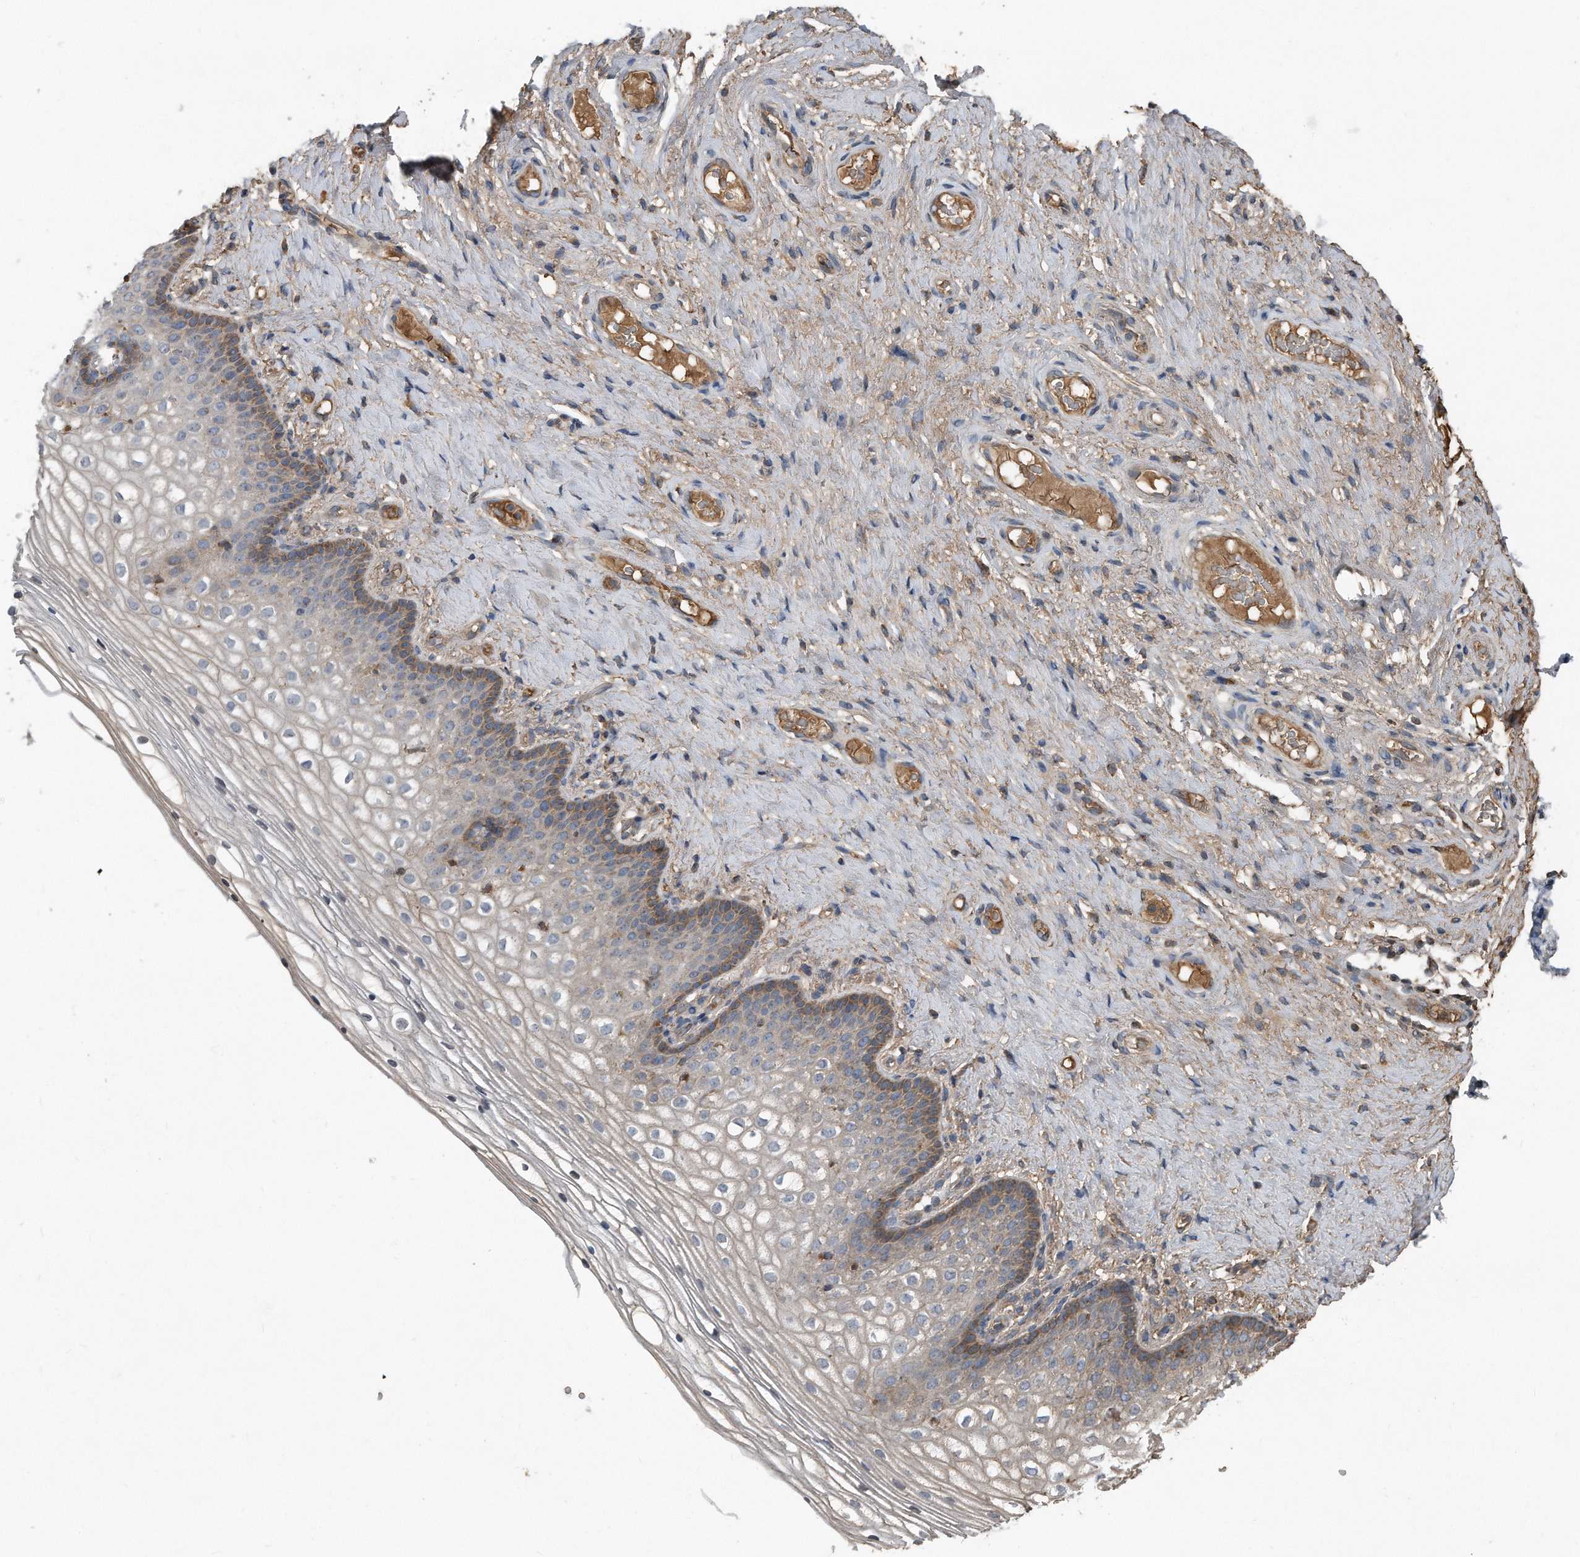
{"staining": {"intensity": "weak", "quantity": "<25%", "location": "cytoplasmic/membranous"}, "tissue": "vagina", "cell_type": "Squamous epithelial cells", "image_type": "normal", "snomed": [{"axis": "morphology", "description": "Normal tissue, NOS"}, {"axis": "topography", "description": "Vagina"}], "caption": "The photomicrograph shows no staining of squamous epithelial cells in normal vagina. (DAB IHC, high magnification).", "gene": "SDHA", "patient": {"sex": "female", "age": 60}}